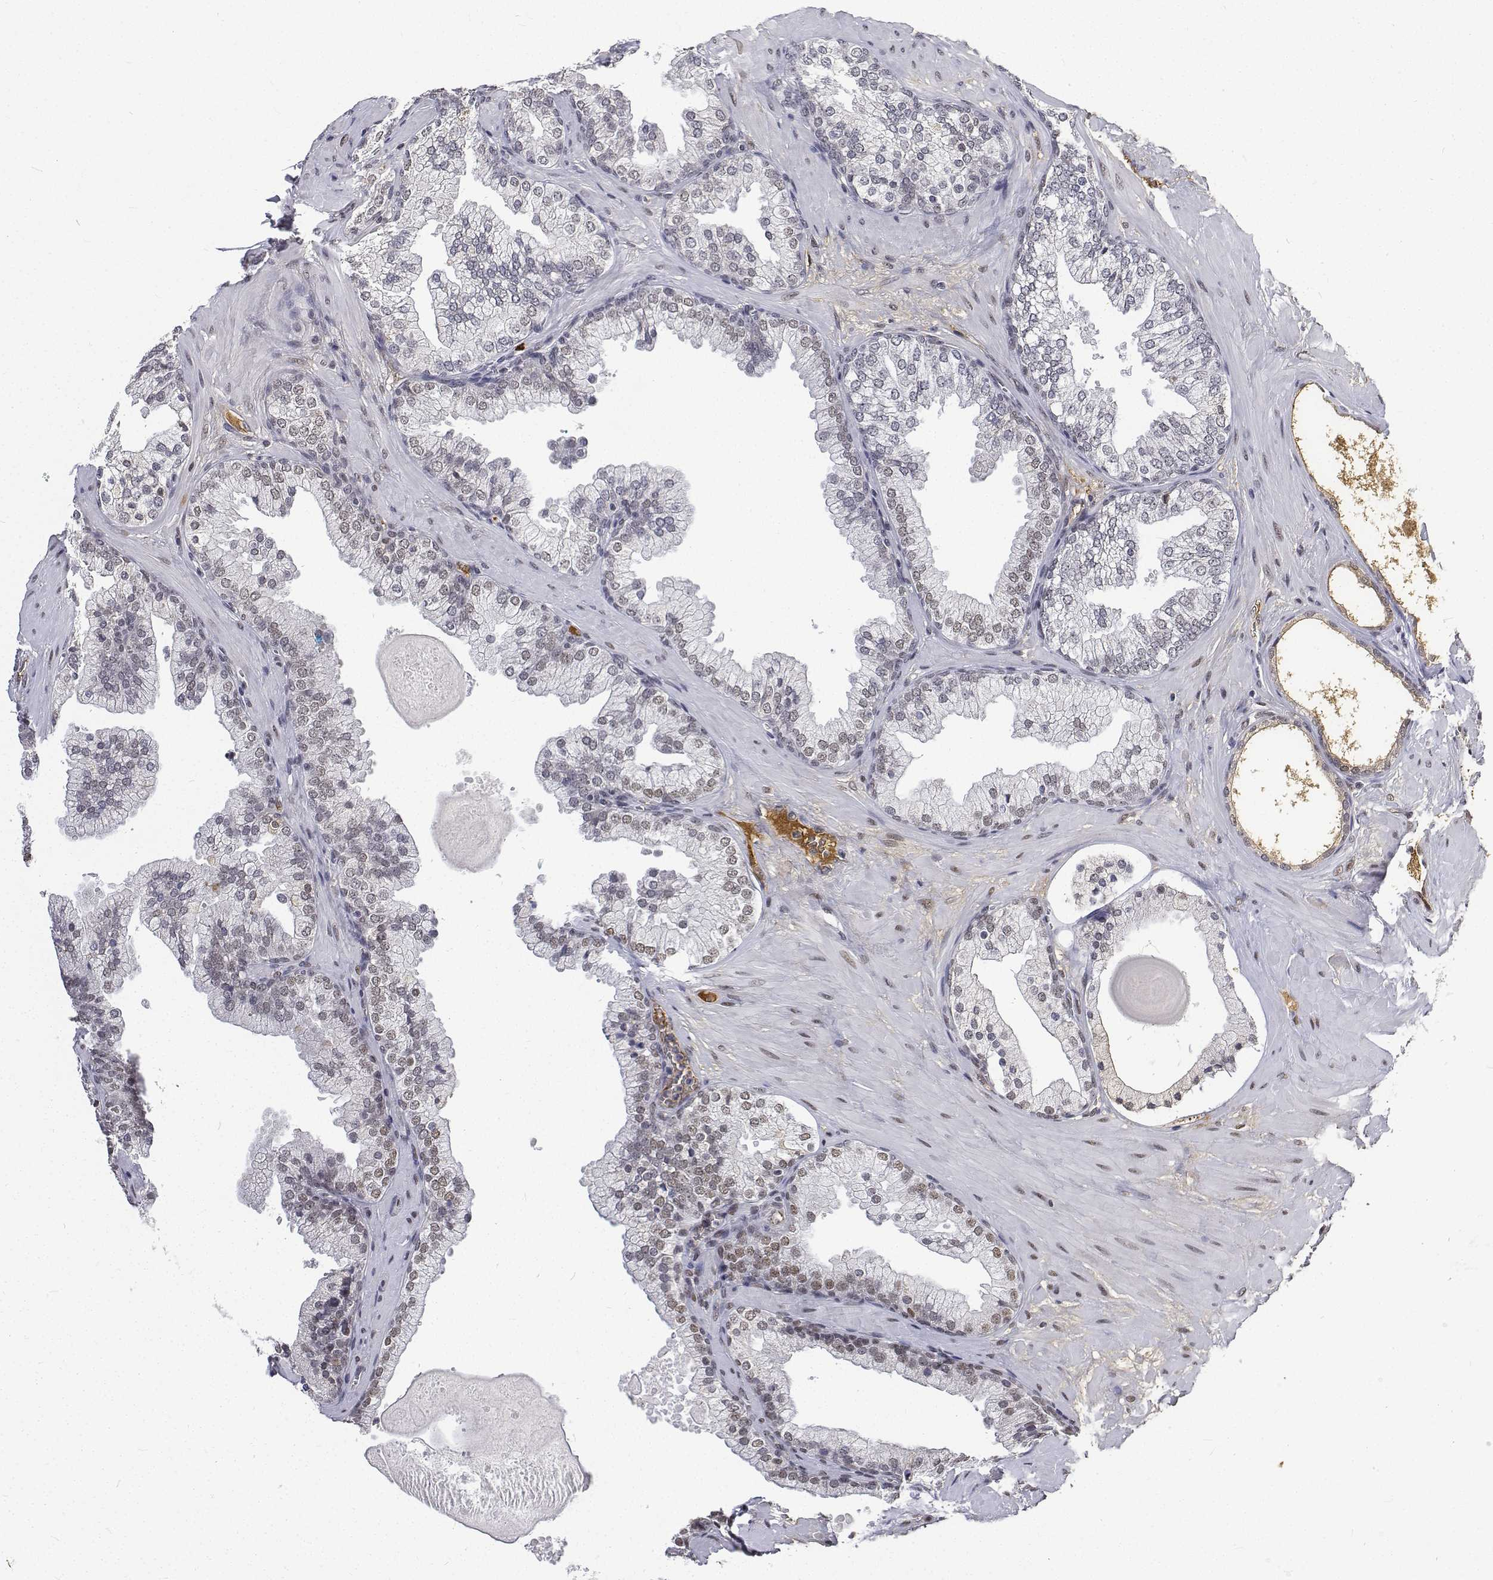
{"staining": {"intensity": "weak", "quantity": "25%-75%", "location": "nuclear"}, "tissue": "prostate", "cell_type": "Glandular cells", "image_type": "normal", "snomed": [{"axis": "morphology", "description": "Normal tissue, NOS"}, {"axis": "topography", "description": "Prostate"}, {"axis": "topography", "description": "Peripheral nerve tissue"}], "caption": "Human prostate stained for a protein (brown) demonstrates weak nuclear positive positivity in about 25%-75% of glandular cells.", "gene": "ATRX", "patient": {"sex": "male", "age": 61}}